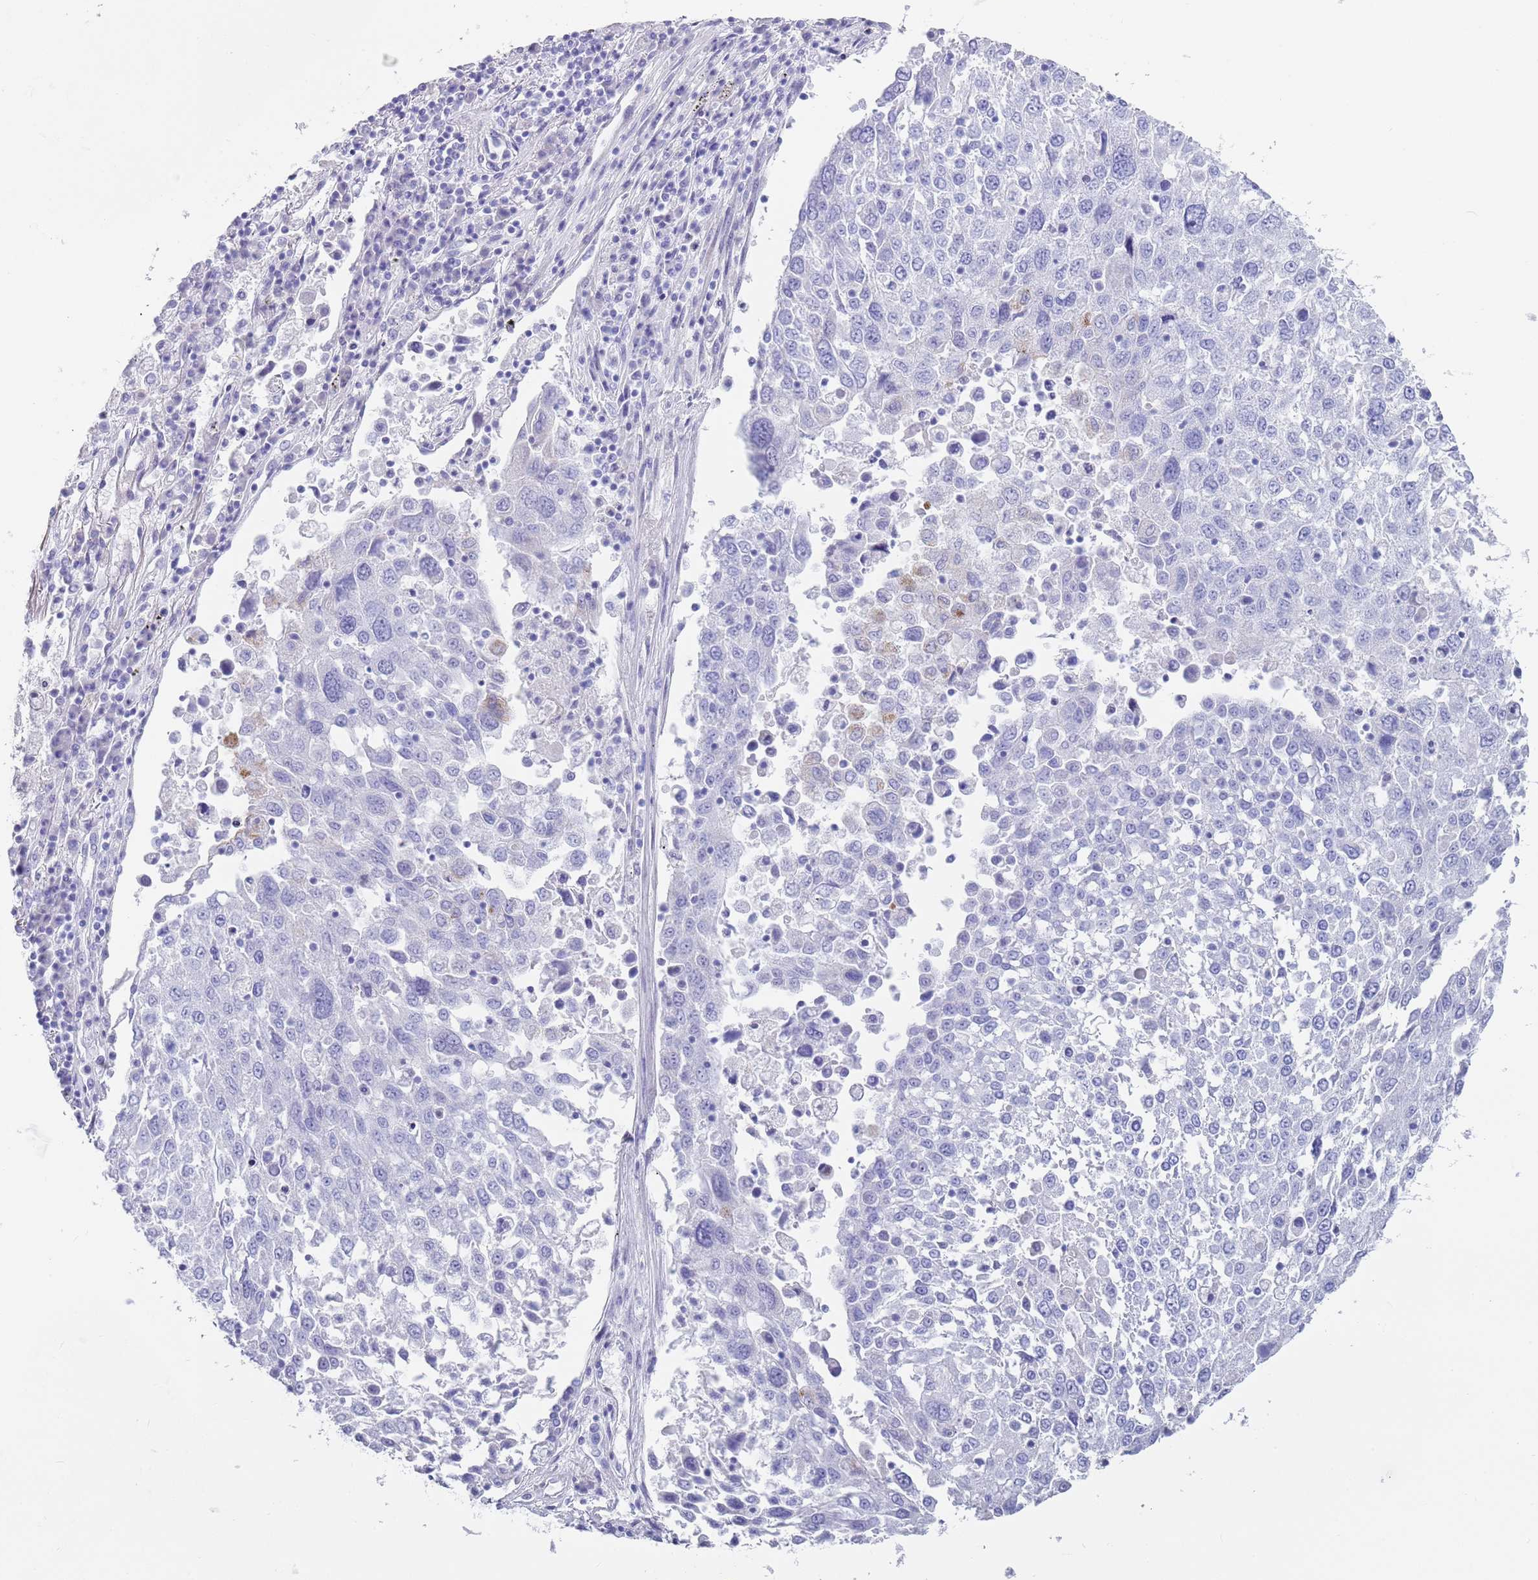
{"staining": {"intensity": "negative", "quantity": "none", "location": "none"}, "tissue": "lung cancer", "cell_type": "Tumor cells", "image_type": "cancer", "snomed": [{"axis": "morphology", "description": "Squamous cell carcinoma, NOS"}, {"axis": "topography", "description": "Lung"}], "caption": "High power microscopy histopathology image of an IHC photomicrograph of lung squamous cell carcinoma, revealing no significant staining in tumor cells.", "gene": "CPXM2", "patient": {"sex": "male", "age": 65}}